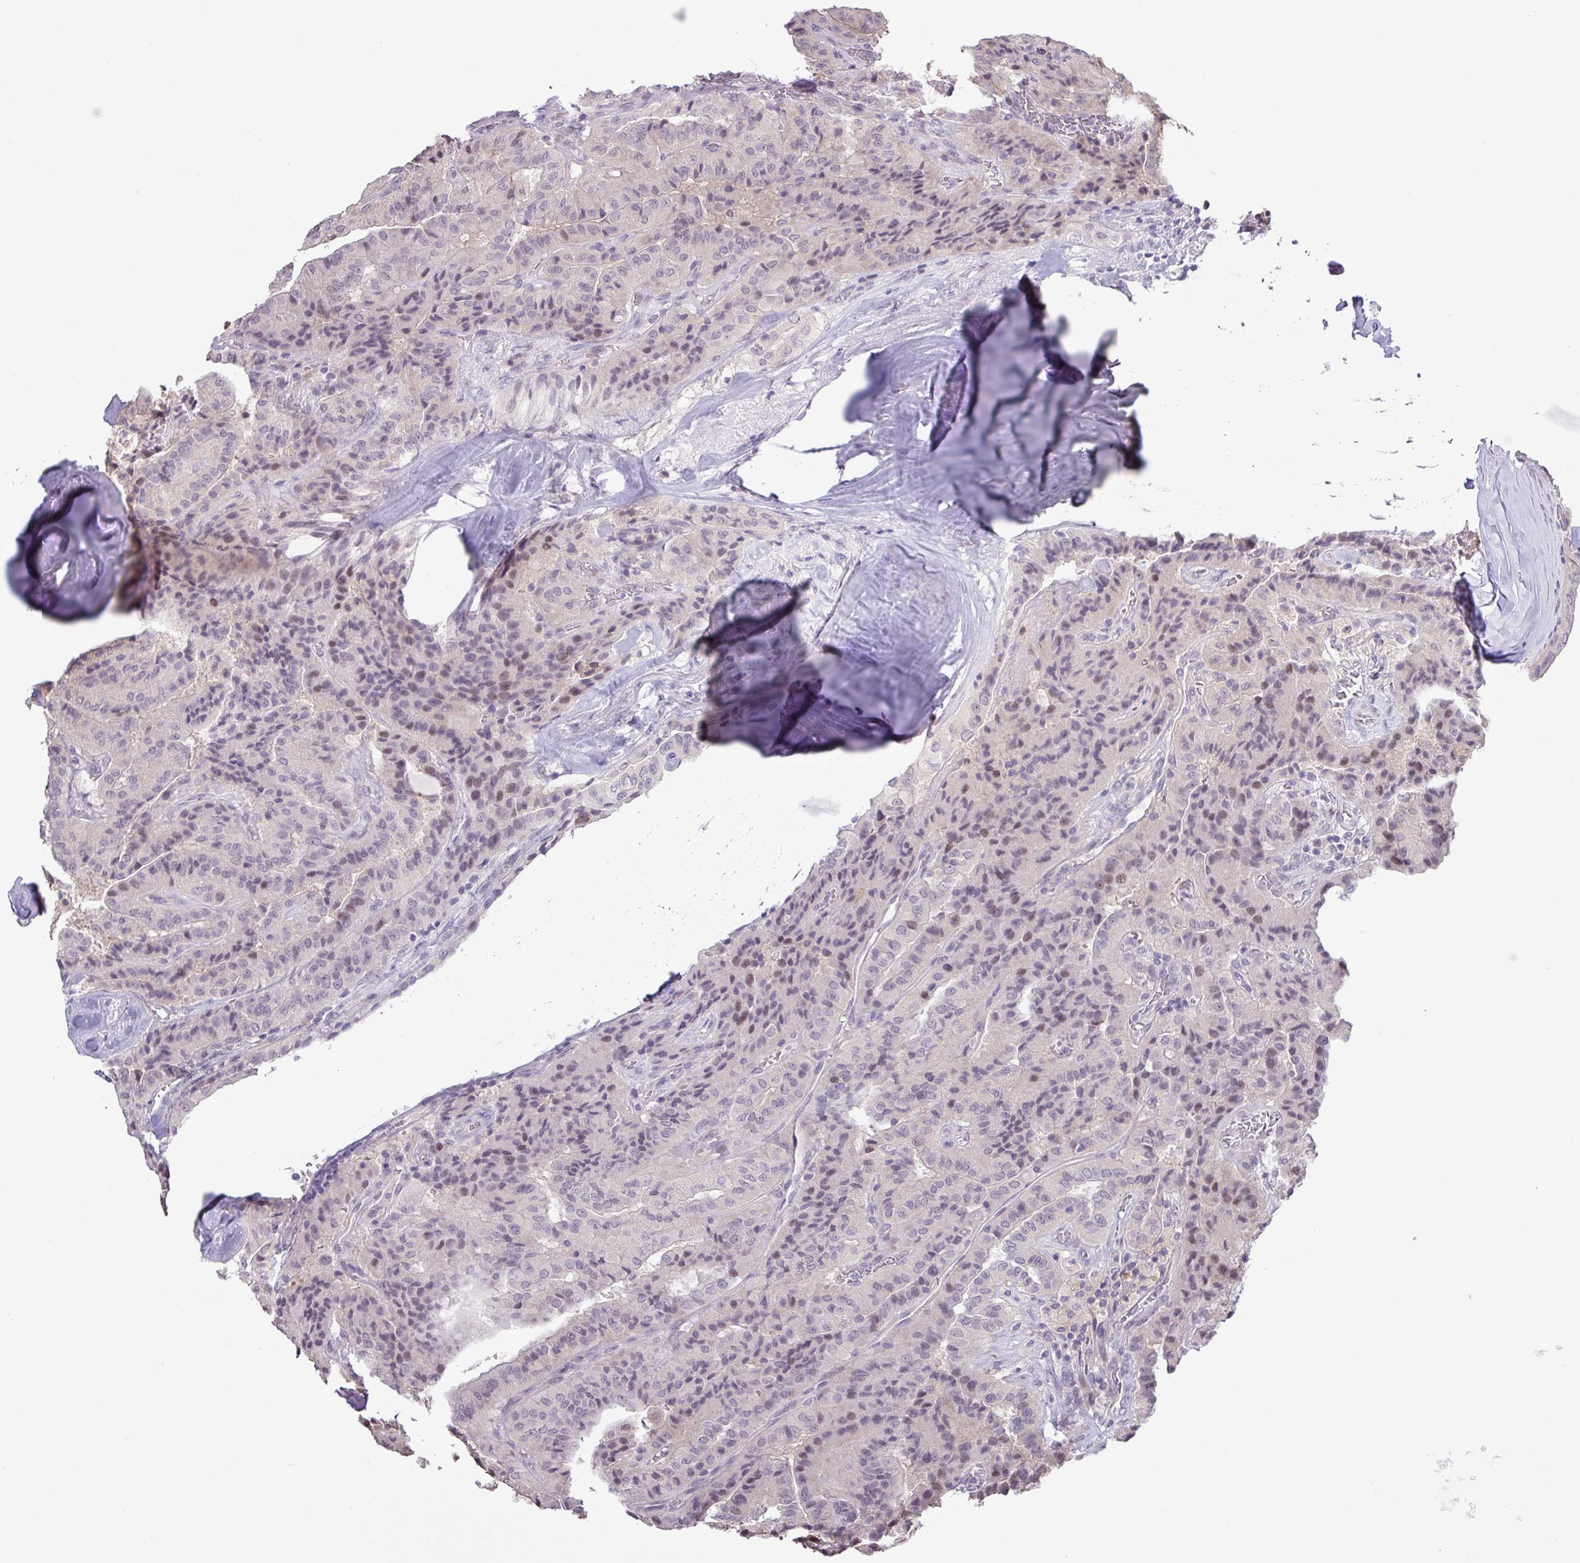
{"staining": {"intensity": "weak", "quantity": "<25%", "location": "nuclear"}, "tissue": "thyroid cancer", "cell_type": "Tumor cells", "image_type": "cancer", "snomed": [{"axis": "morphology", "description": "Normal tissue, NOS"}, {"axis": "morphology", "description": "Papillary adenocarcinoma, NOS"}, {"axis": "topography", "description": "Thyroid gland"}], "caption": "High power microscopy micrograph of an immunohistochemistry histopathology image of papillary adenocarcinoma (thyroid), revealing no significant staining in tumor cells.", "gene": "RIPPLY1", "patient": {"sex": "female", "age": 59}}